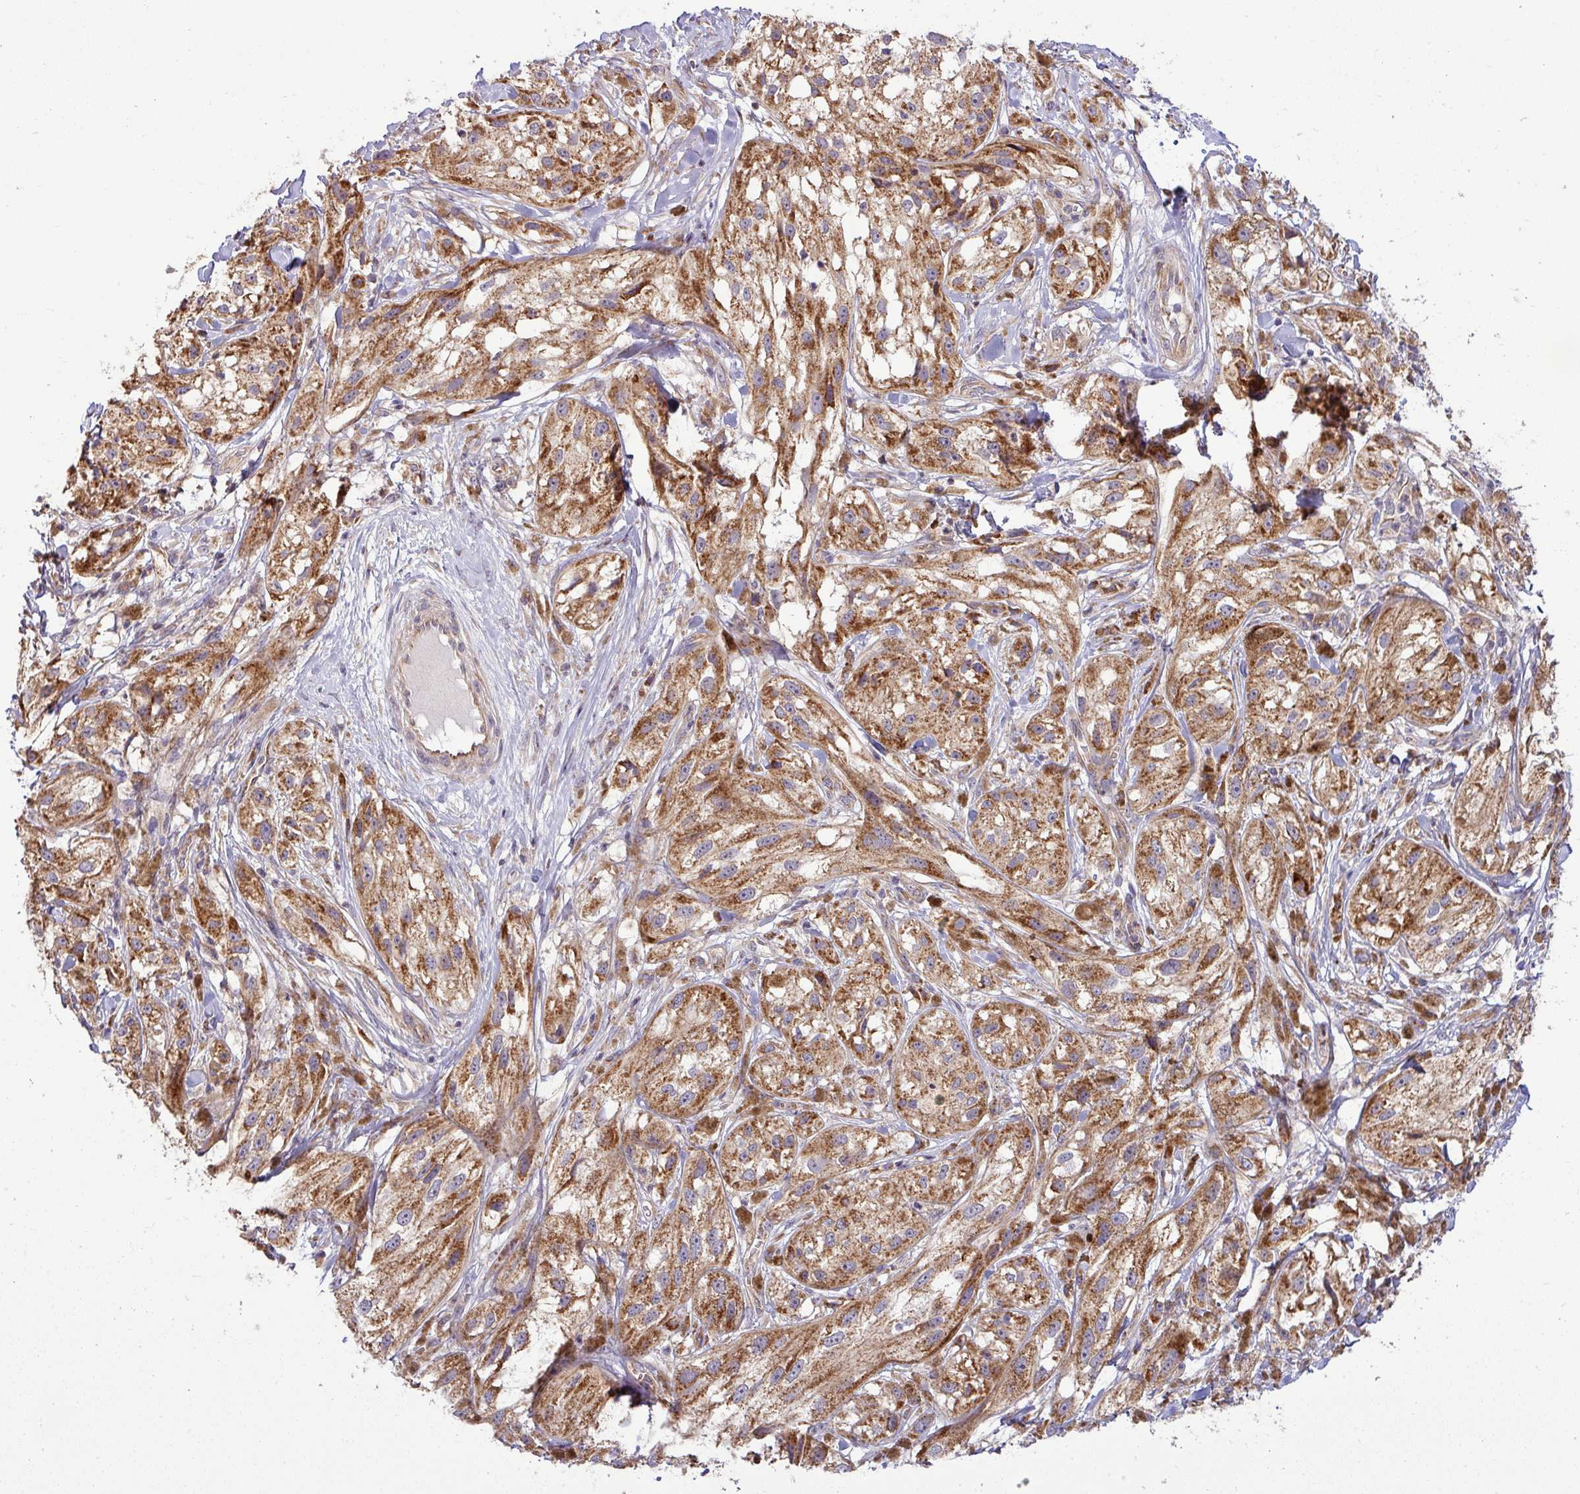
{"staining": {"intensity": "strong", "quantity": ">75%", "location": "cytoplasmic/membranous"}, "tissue": "melanoma", "cell_type": "Tumor cells", "image_type": "cancer", "snomed": [{"axis": "morphology", "description": "Malignant melanoma, NOS"}, {"axis": "topography", "description": "Skin"}], "caption": "There is high levels of strong cytoplasmic/membranous expression in tumor cells of malignant melanoma, as demonstrated by immunohistochemical staining (brown color).", "gene": "TIMMDC1", "patient": {"sex": "male", "age": 88}}